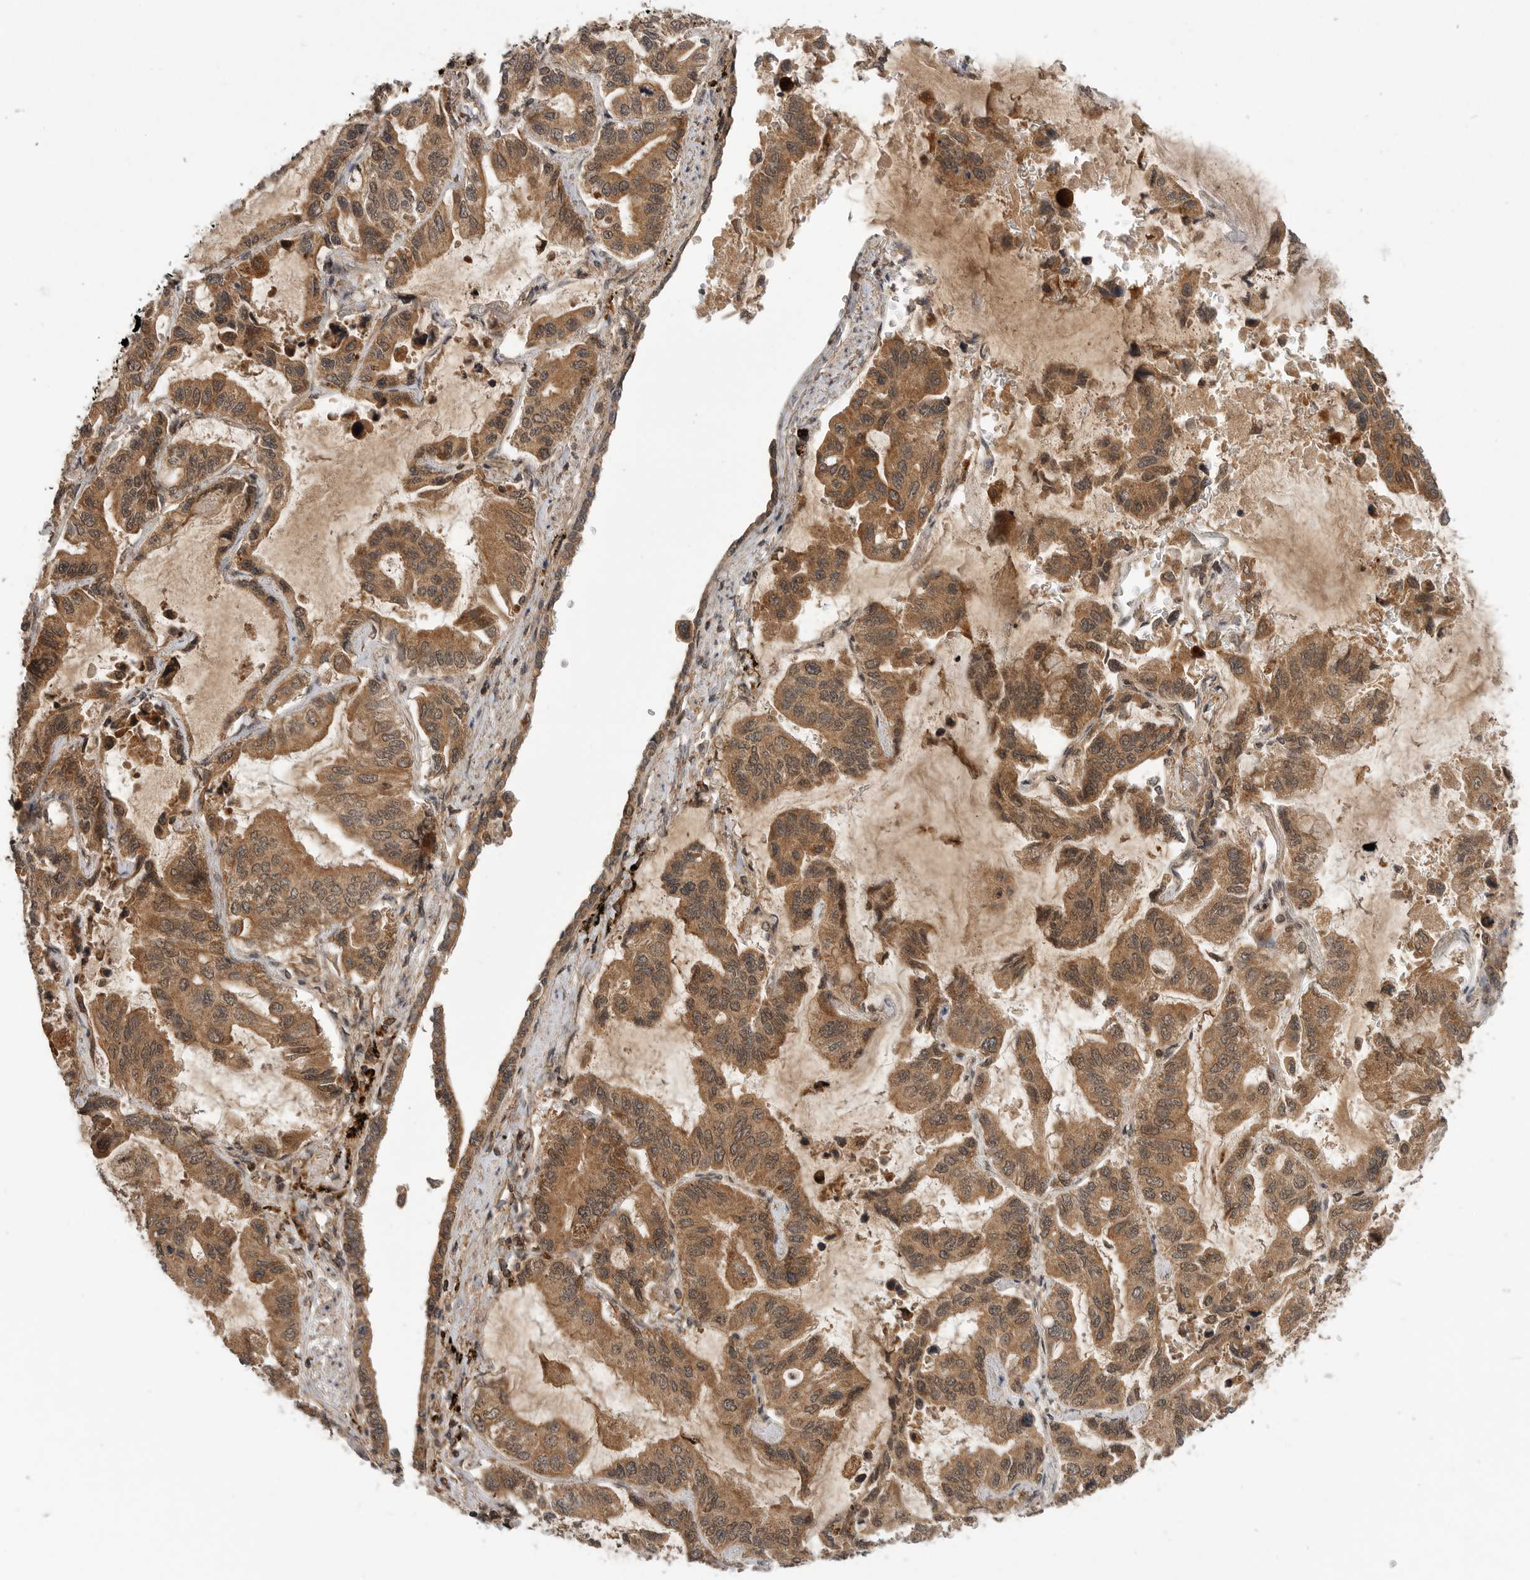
{"staining": {"intensity": "moderate", "quantity": ">75%", "location": "cytoplasmic/membranous"}, "tissue": "lung cancer", "cell_type": "Tumor cells", "image_type": "cancer", "snomed": [{"axis": "morphology", "description": "Adenocarcinoma, NOS"}, {"axis": "topography", "description": "Lung"}], "caption": "Lung cancer stained with immunohistochemistry exhibits moderate cytoplasmic/membranous positivity in about >75% of tumor cells. (DAB (3,3'-diaminobenzidine) IHC with brightfield microscopy, high magnification).", "gene": "PRDX4", "patient": {"sex": "male", "age": 64}}